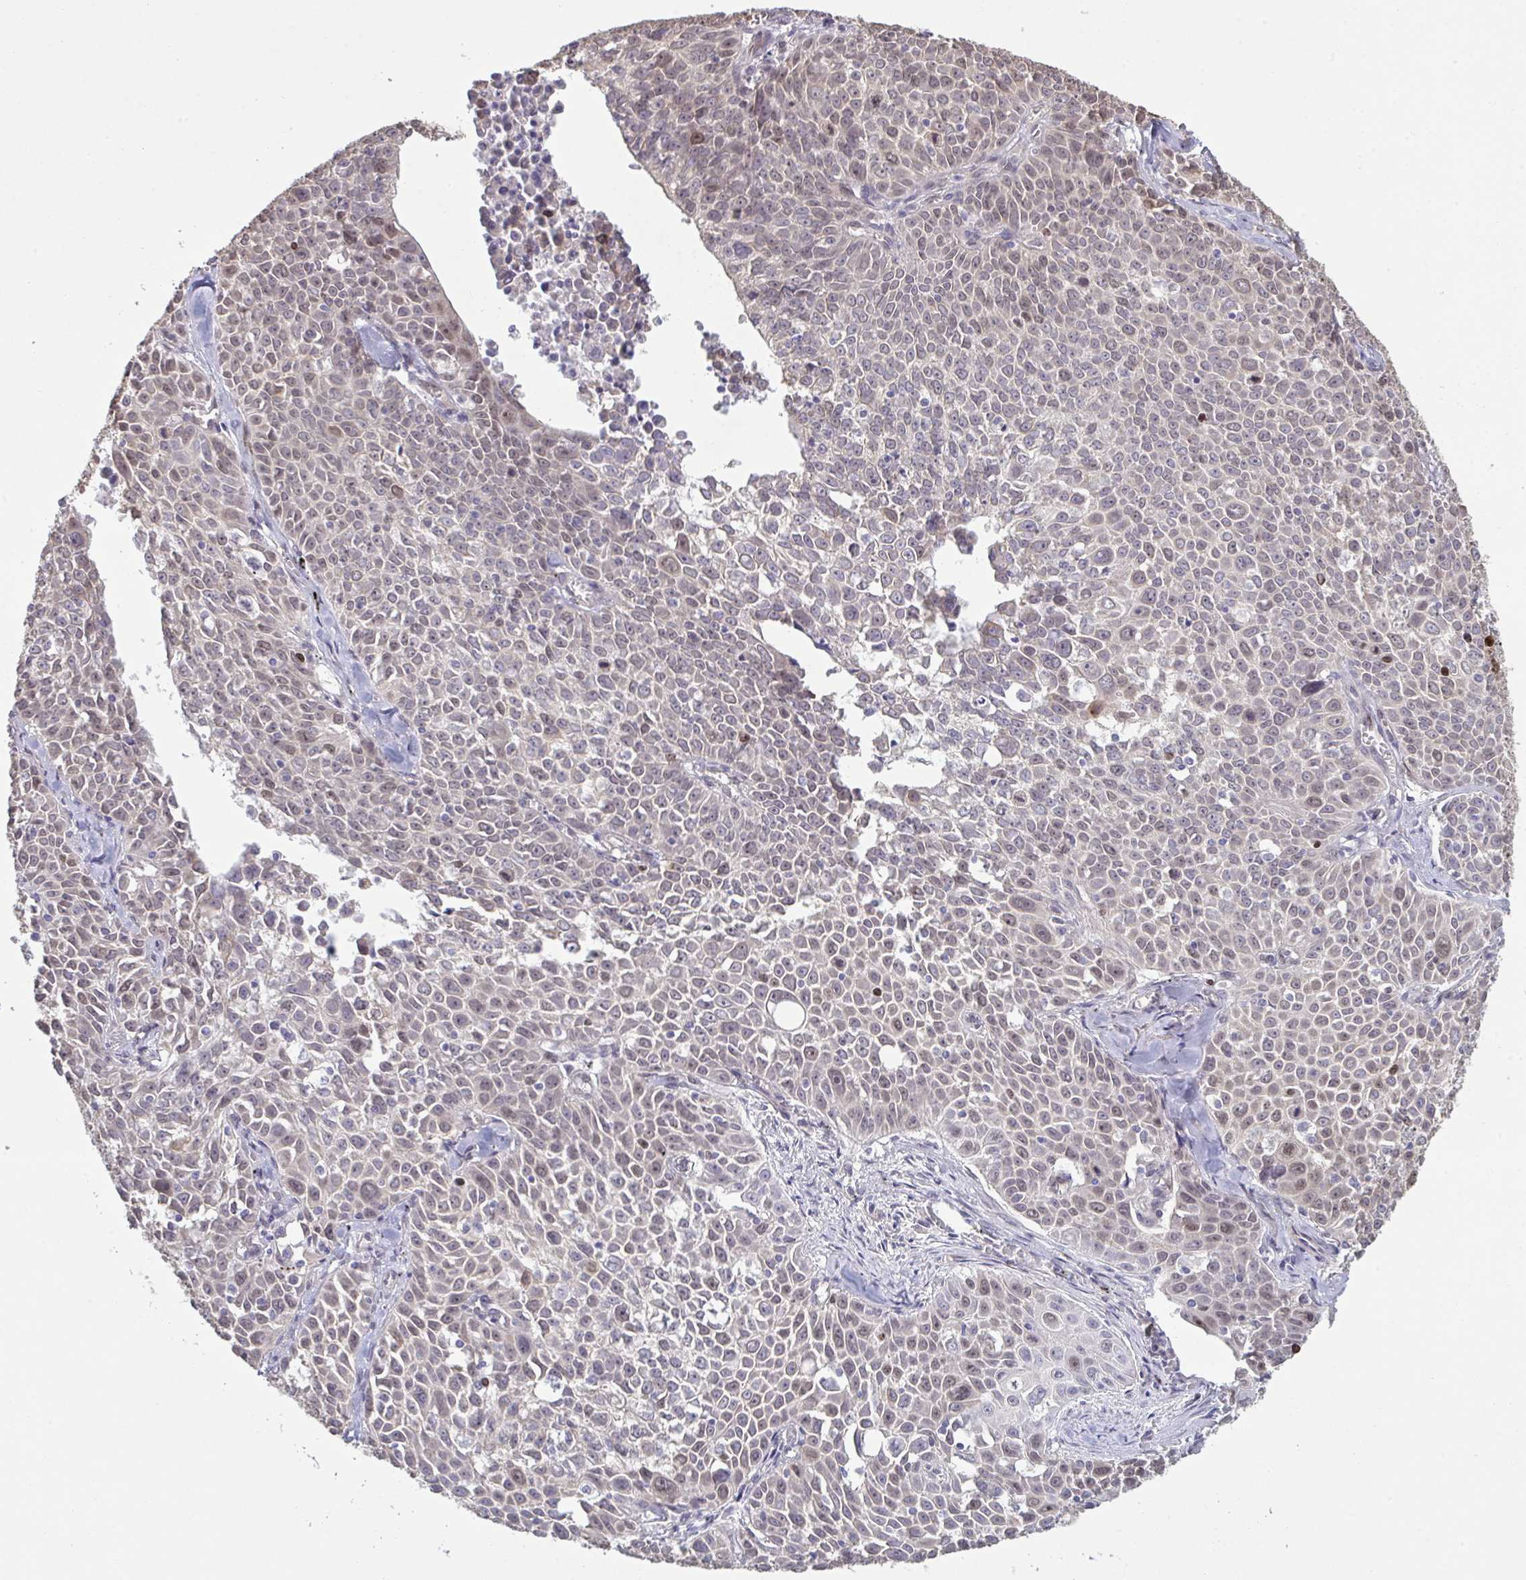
{"staining": {"intensity": "moderate", "quantity": "25%-75%", "location": "nuclear"}, "tissue": "lung cancer", "cell_type": "Tumor cells", "image_type": "cancer", "snomed": [{"axis": "morphology", "description": "Squamous cell carcinoma, NOS"}, {"axis": "morphology", "description": "Squamous cell carcinoma, metastatic, NOS"}, {"axis": "topography", "description": "Lymph node"}, {"axis": "topography", "description": "Lung"}], "caption": "Lung metastatic squamous cell carcinoma stained with a brown dye shows moderate nuclear positive staining in about 25%-75% of tumor cells.", "gene": "SETD7", "patient": {"sex": "female", "age": 62}}